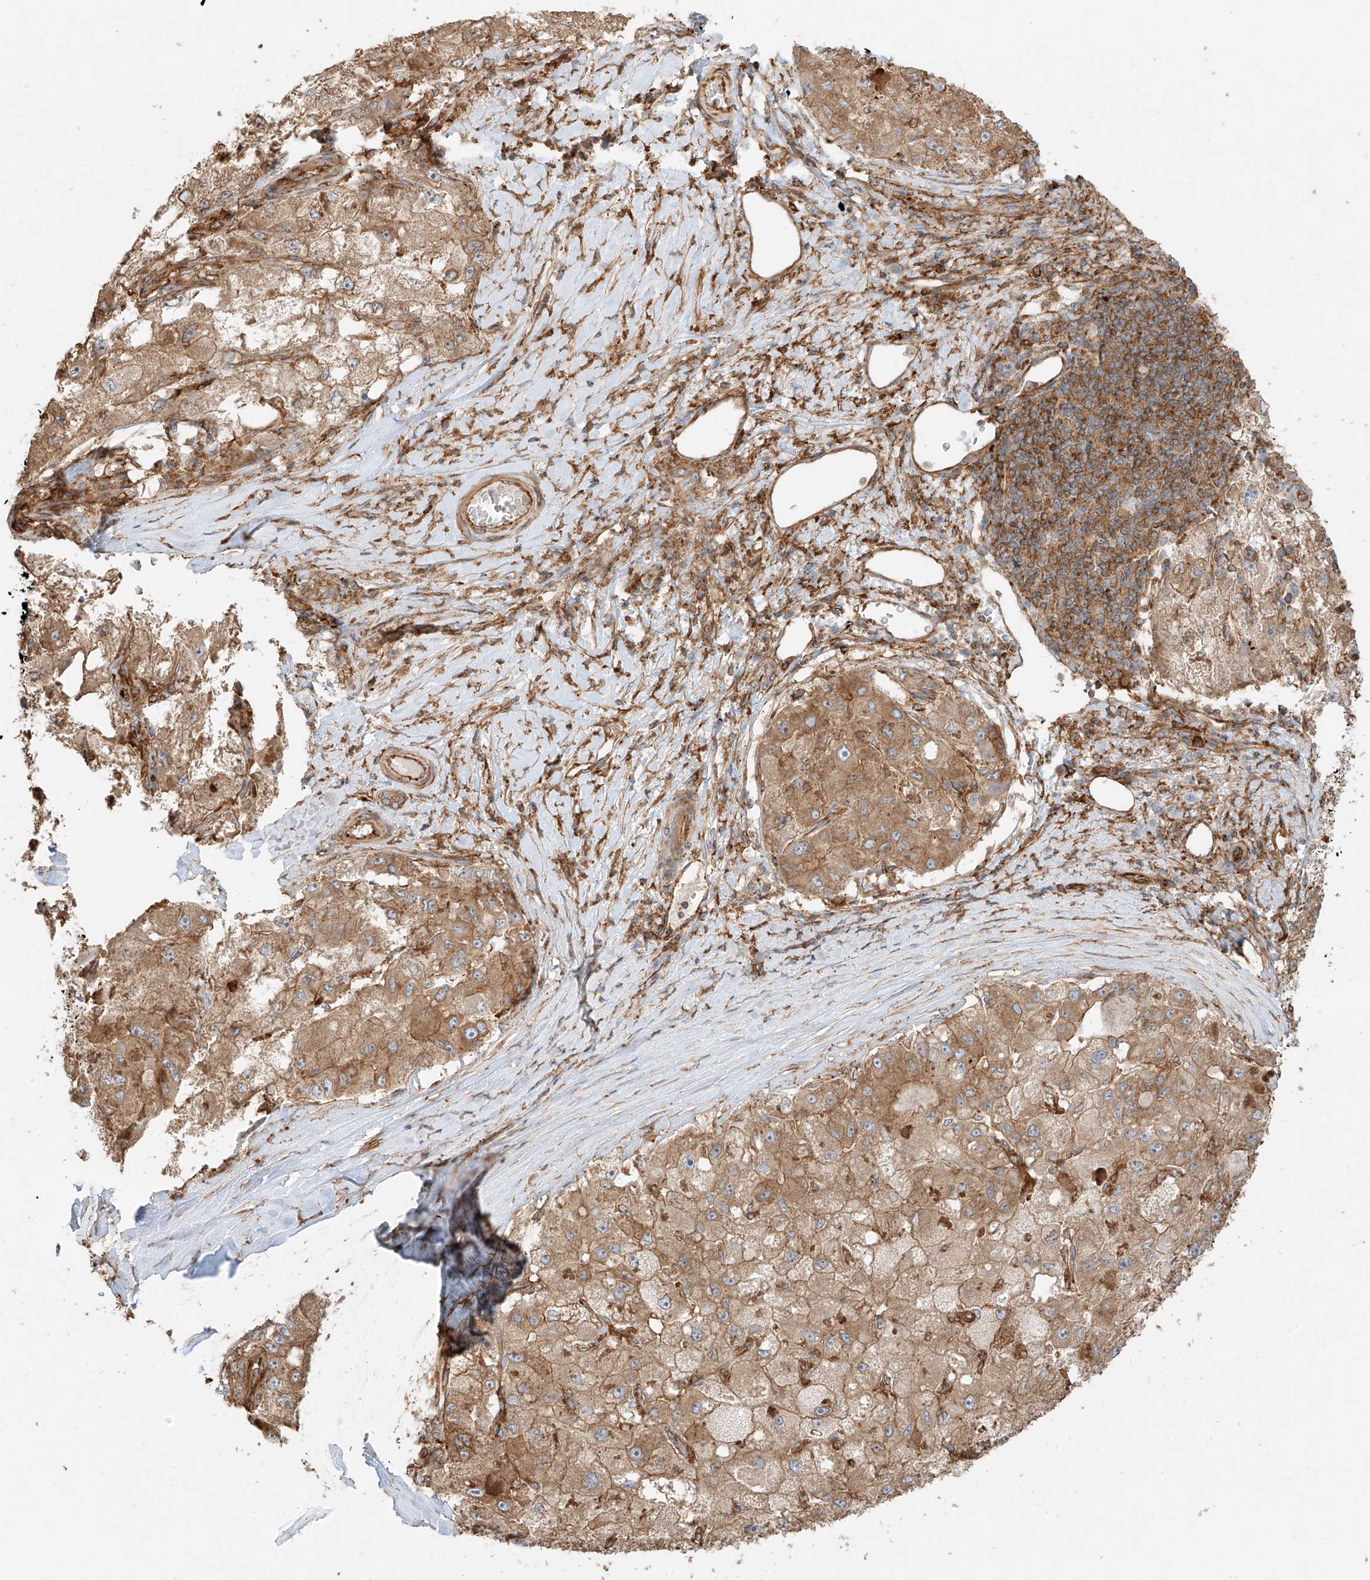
{"staining": {"intensity": "moderate", "quantity": ">75%", "location": "cytoplasmic/membranous"}, "tissue": "liver cancer", "cell_type": "Tumor cells", "image_type": "cancer", "snomed": [{"axis": "morphology", "description": "Carcinoma, Hepatocellular, NOS"}, {"axis": "topography", "description": "Liver"}], "caption": "This photomicrograph demonstrates IHC staining of liver hepatocellular carcinoma, with medium moderate cytoplasmic/membranous expression in about >75% of tumor cells.", "gene": "SNX9", "patient": {"sex": "male", "age": 80}}